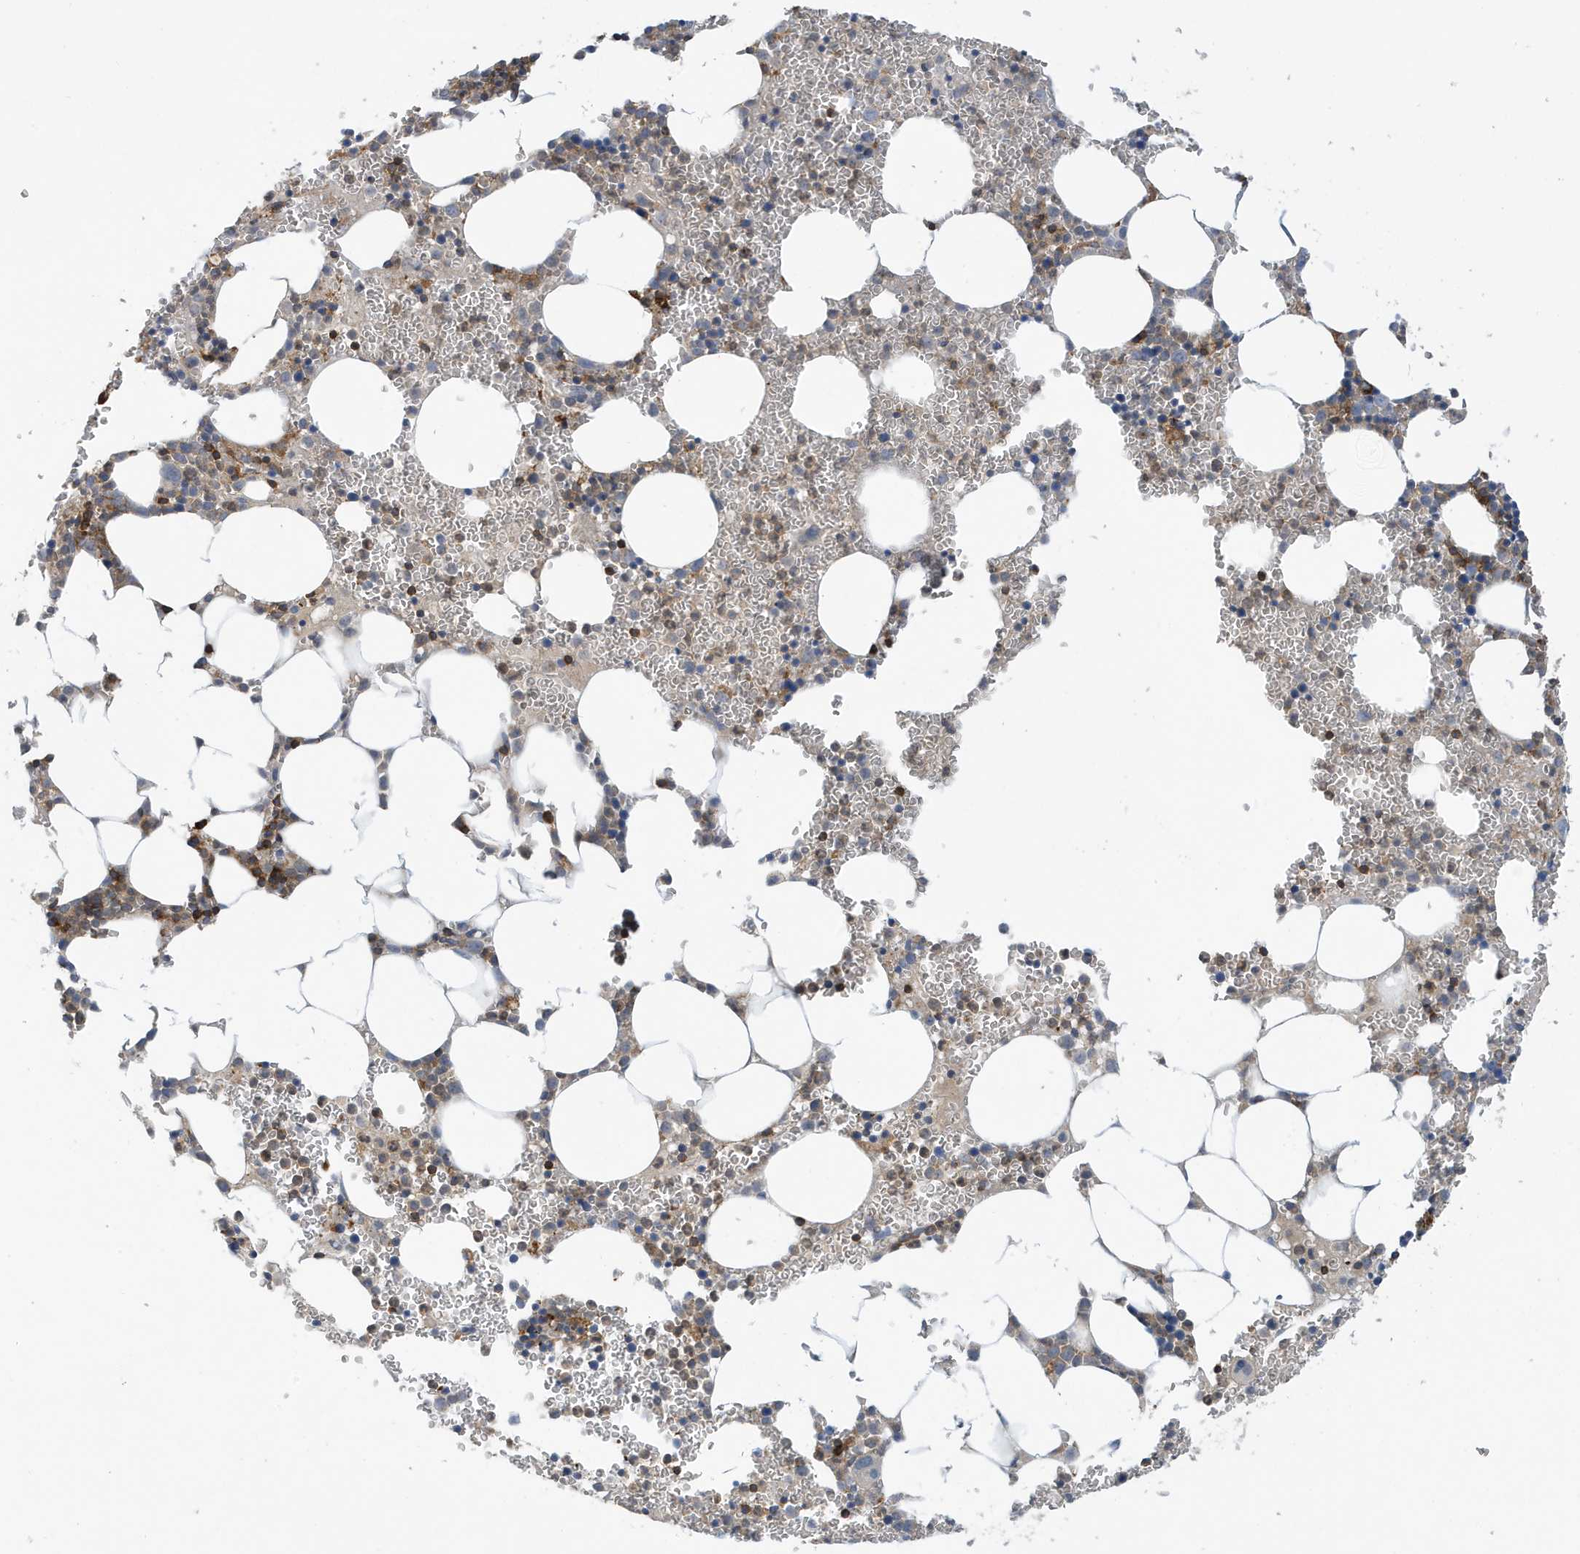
{"staining": {"intensity": "moderate", "quantity": "25%-75%", "location": "cytoplasmic/membranous"}, "tissue": "bone marrow", "cell_type": "Hematopoietic cells", "image_type": "normal", "snomed": [{"axis": "morphology", "description": "Normal tissue, NOS"}, {"axis": "topography", "description": "Bone marrow"}], "caption": "Immunohistochemical staining of benign human bone marrow shows 25%-75% levels of moderate cytoplasmic/membranous protein positivity in approximately 25%-75% of hematopoietic cells.", "gene": "NSUN3", "patient": {"sex": "female", "age": 78}}